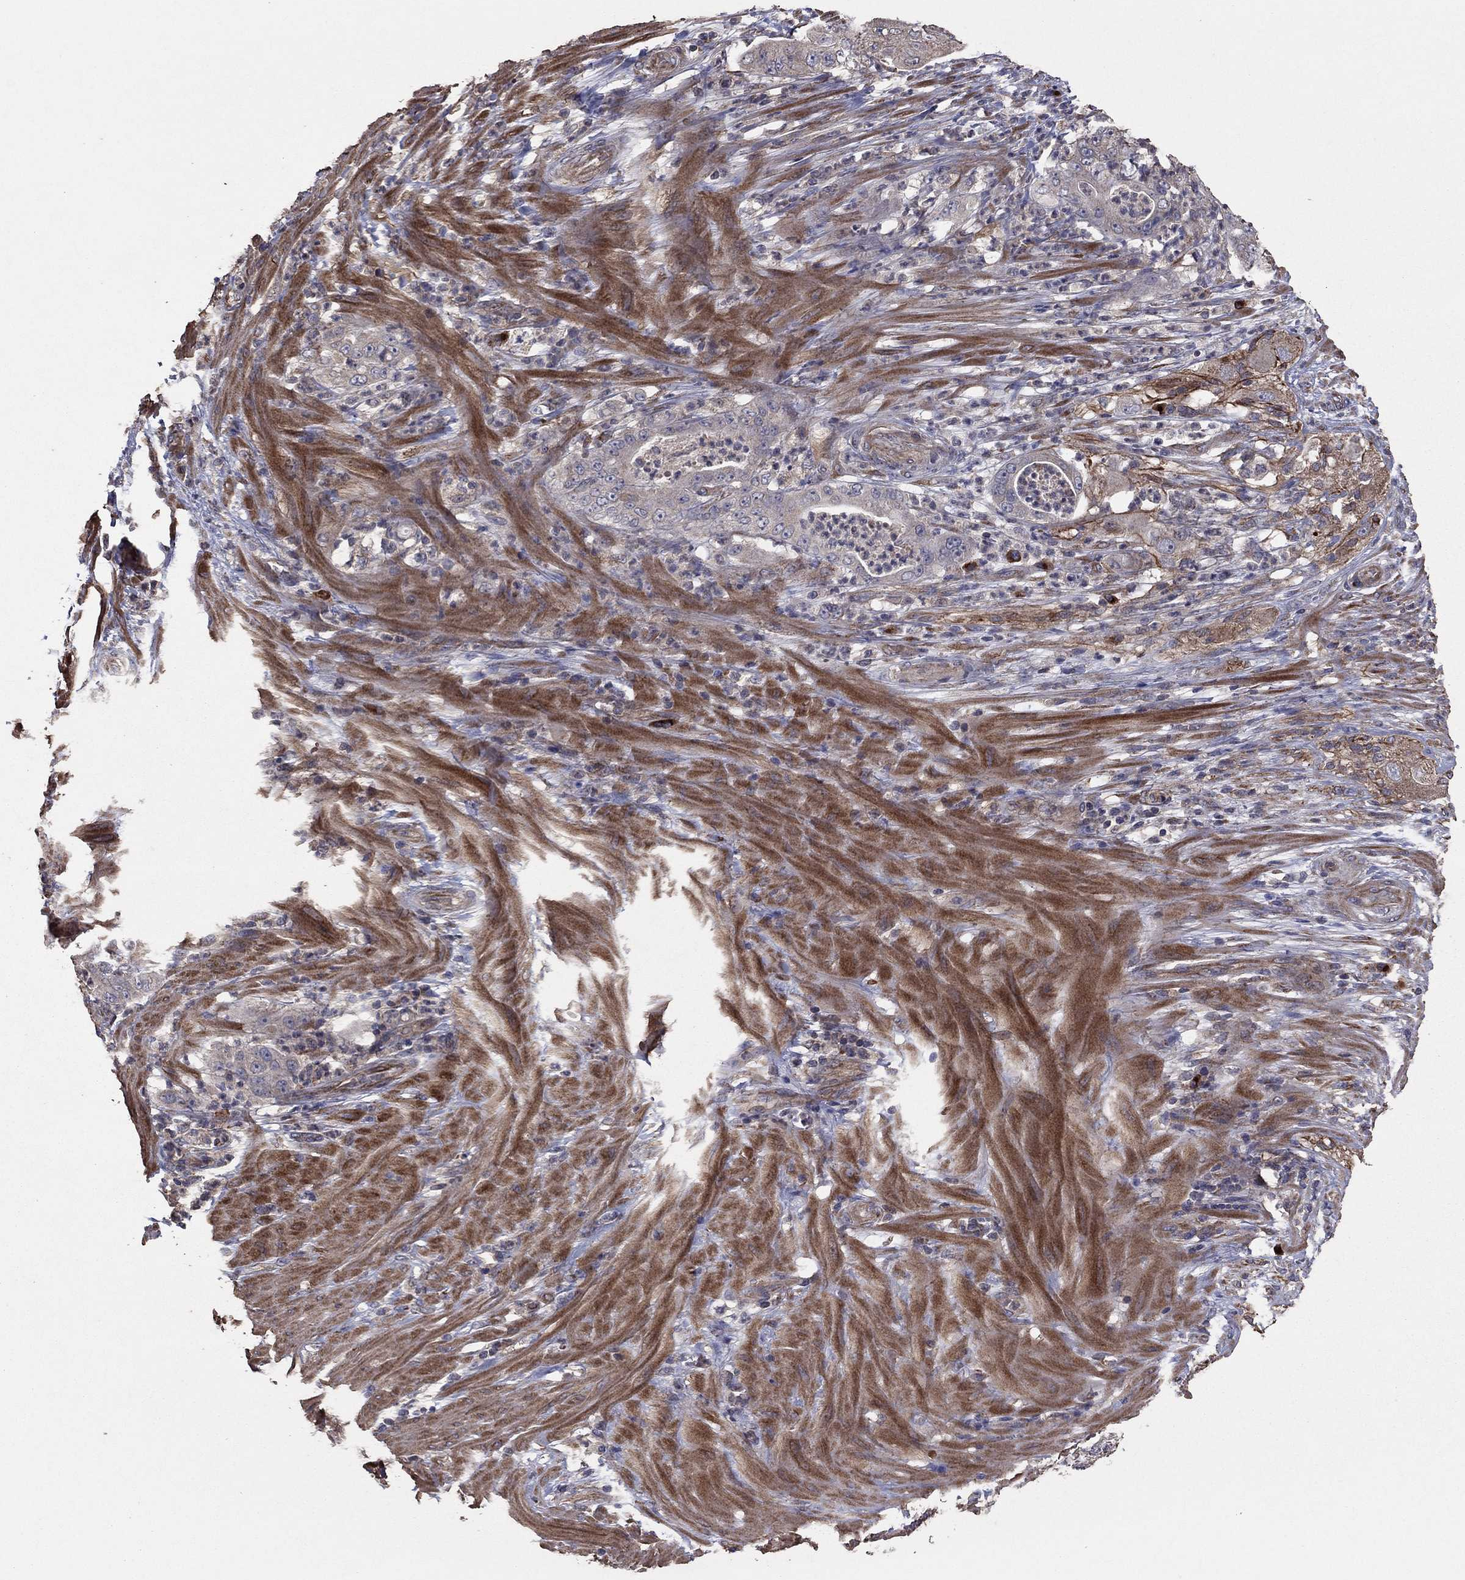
{"staining": {"intensity": "negative", "quantity": "none", "location": "none"}, "tissue": "pancreatic cancer", "cell_type": "Tumor cells", "image_type": "cancer", "snomed": [{"axis": "morphology", "description": "Adenocarcinoma, NOS"}, {"axis": "topography", "description": "Pancreas"}], "caption": "Protein analysis of adenocarcinoma (pancreatic) reveals no significant staining in tumor cells.", "gene": "FLT4", "patient": {"sex": "male", "age": 71}}